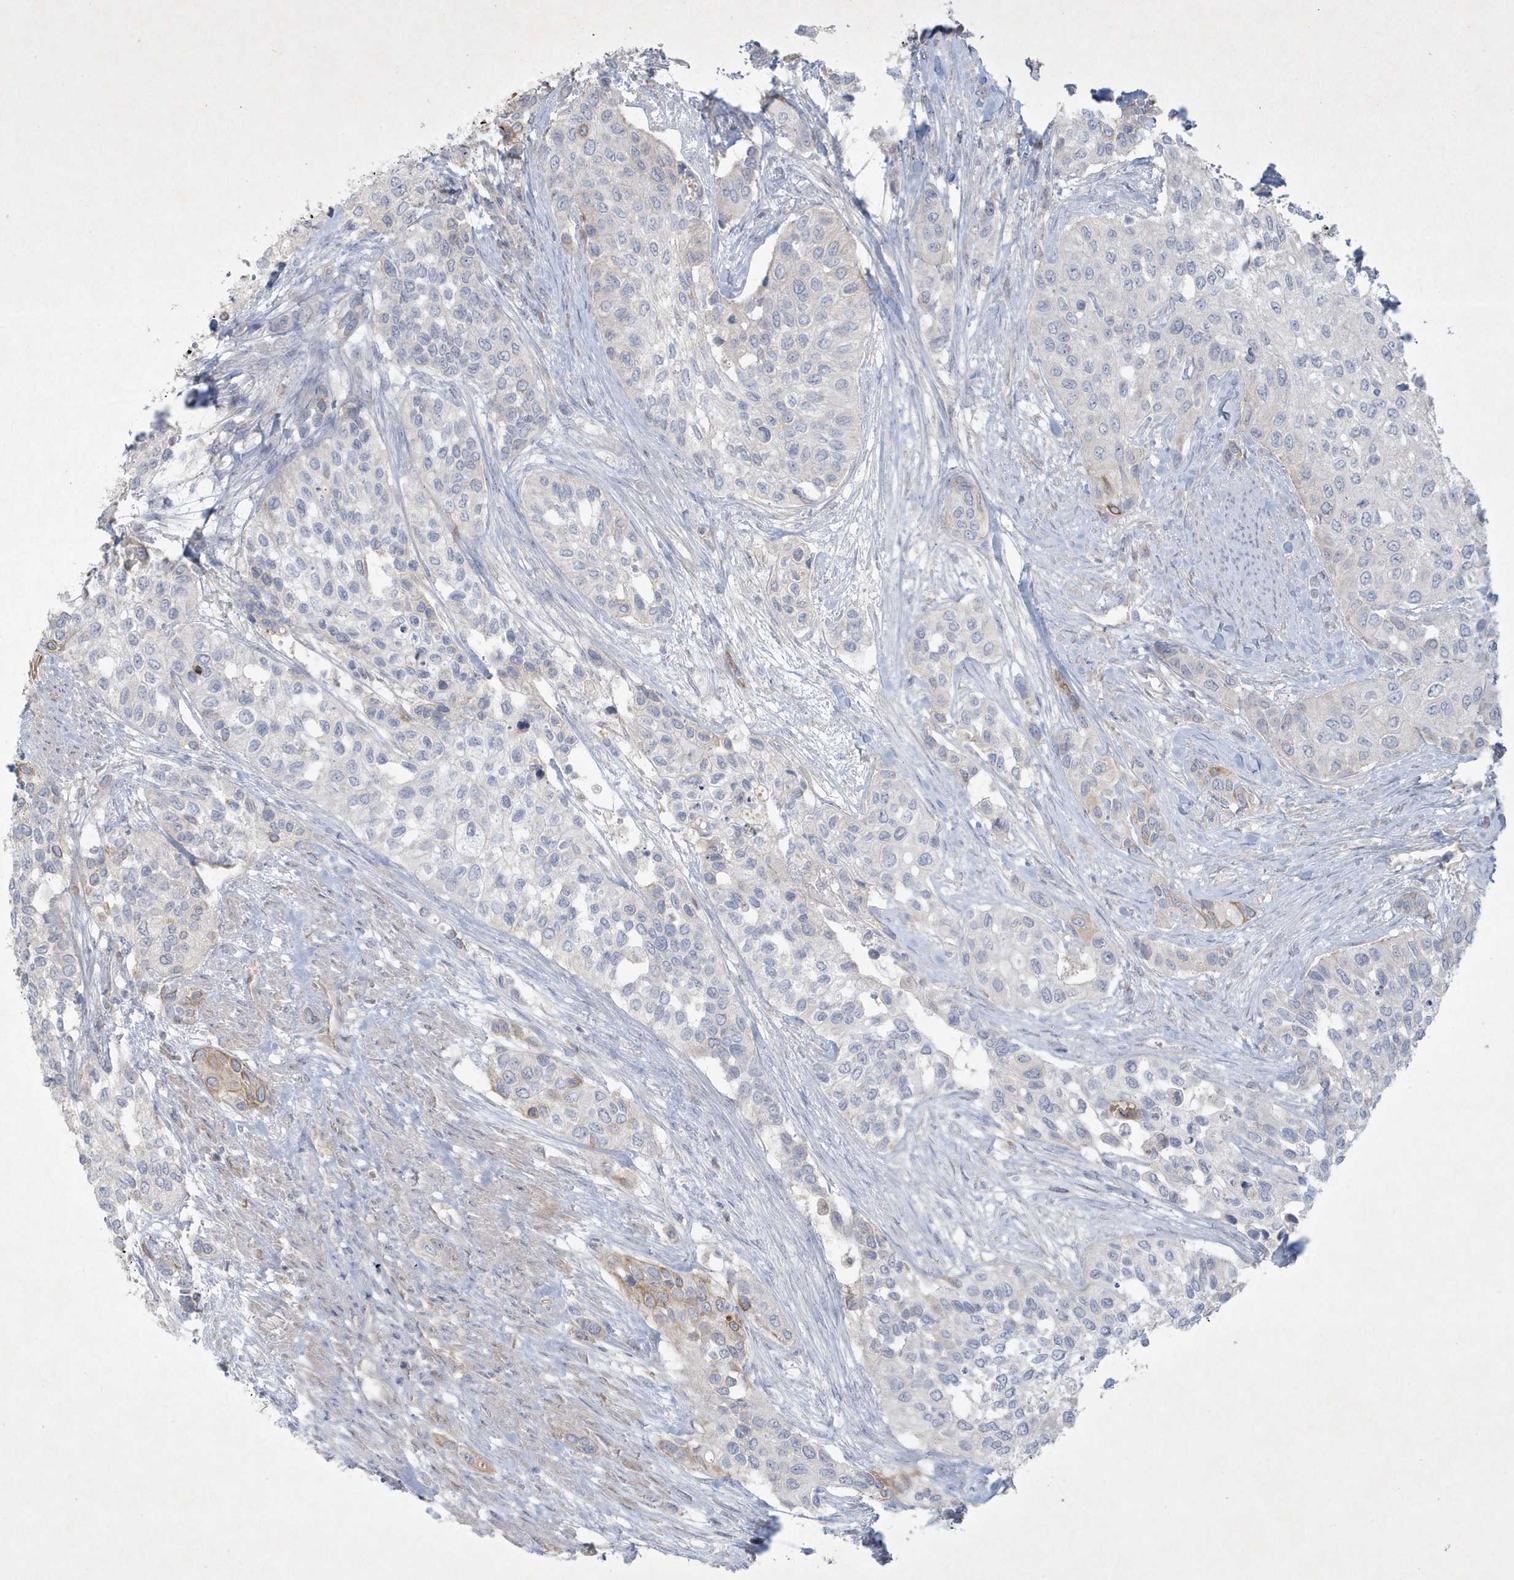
{"staining": {"intensity": "weak", "quantity": "<25%", "location": "cytoplasmic/membranous"}, "tissue": "urothelial cancer", "cell_type": "Tumor cells", "image_type": "cancer", "snomed": [{"axis": "morphology", "description": "Normal tissue, NOS"}, {"axis": "morphology", "description": "Urothelial carcinoma, High grade"}, {"axis": "topography", "description": "Vascular tissue"}, {"axis": "topography", "description": "Urinary bladder"}], "caption": "Tumor cells show no significant expression in urothelial cancer.", "gene": "CCDC24", "patient": {"sex": "female", "age": 56}}